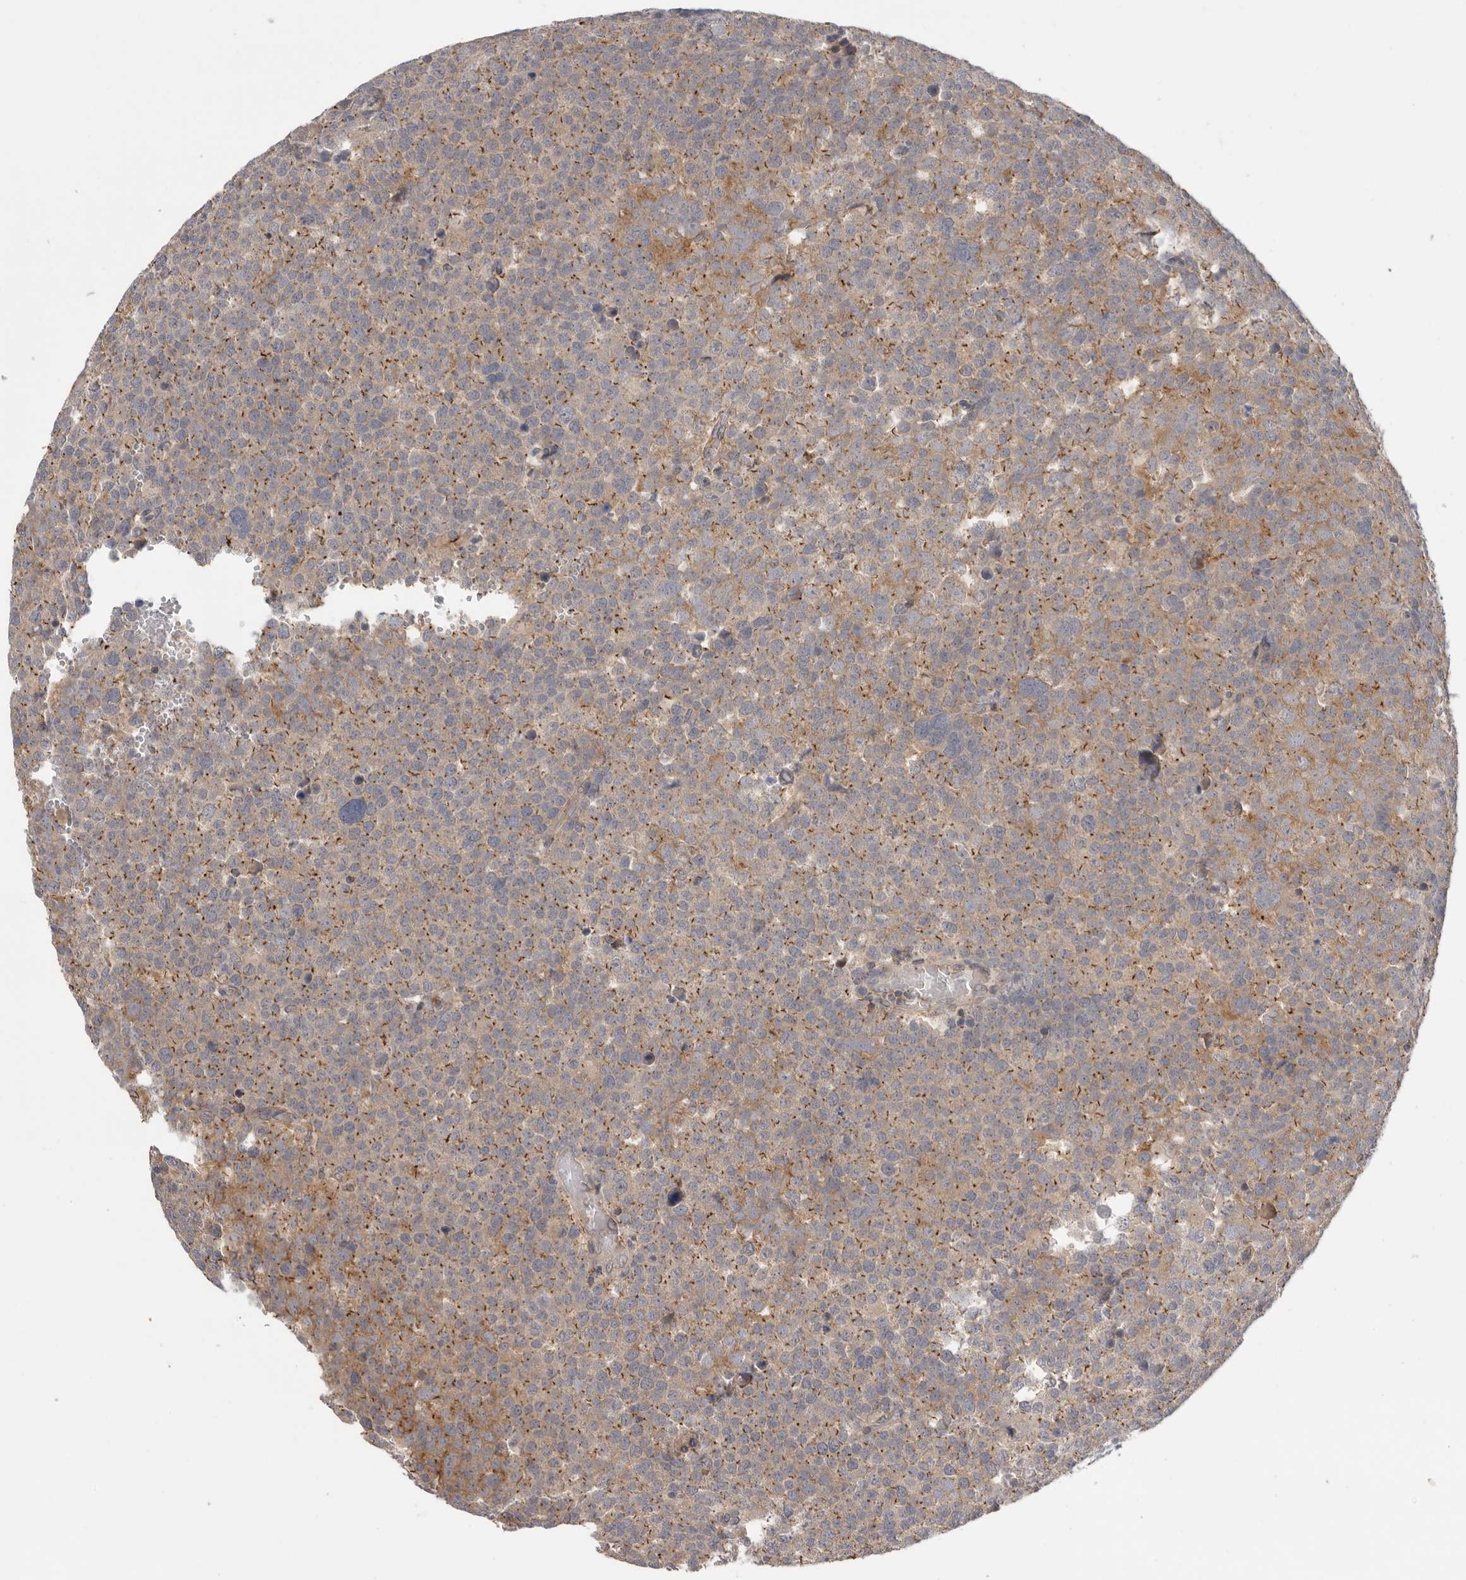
{"staining": {"intensity": "moderate", "quantity": ">75%", "location": "cytoplasmic/membranous"}, "tissue": "testis cancer", "cell_type": "Tumor cells", "image_type": "cancer", "snomed": [{"axis": "morphology", "description": "Seminoma, NOS"}, {"axis": "topography", "description": "Testis"}], "caption": "Immunohistochemistry (DAB (3,3'-diaminobenzidine)) staining of human seminoma (testis) exhibits moderate cytoplasmic/membranous protein staining in approximately >75% of tumor cells. The protein is shown in brown color, while the nuclei are stained blue.", "gene": "KLK5", "patient": {"sex": "male", "age": 71}}